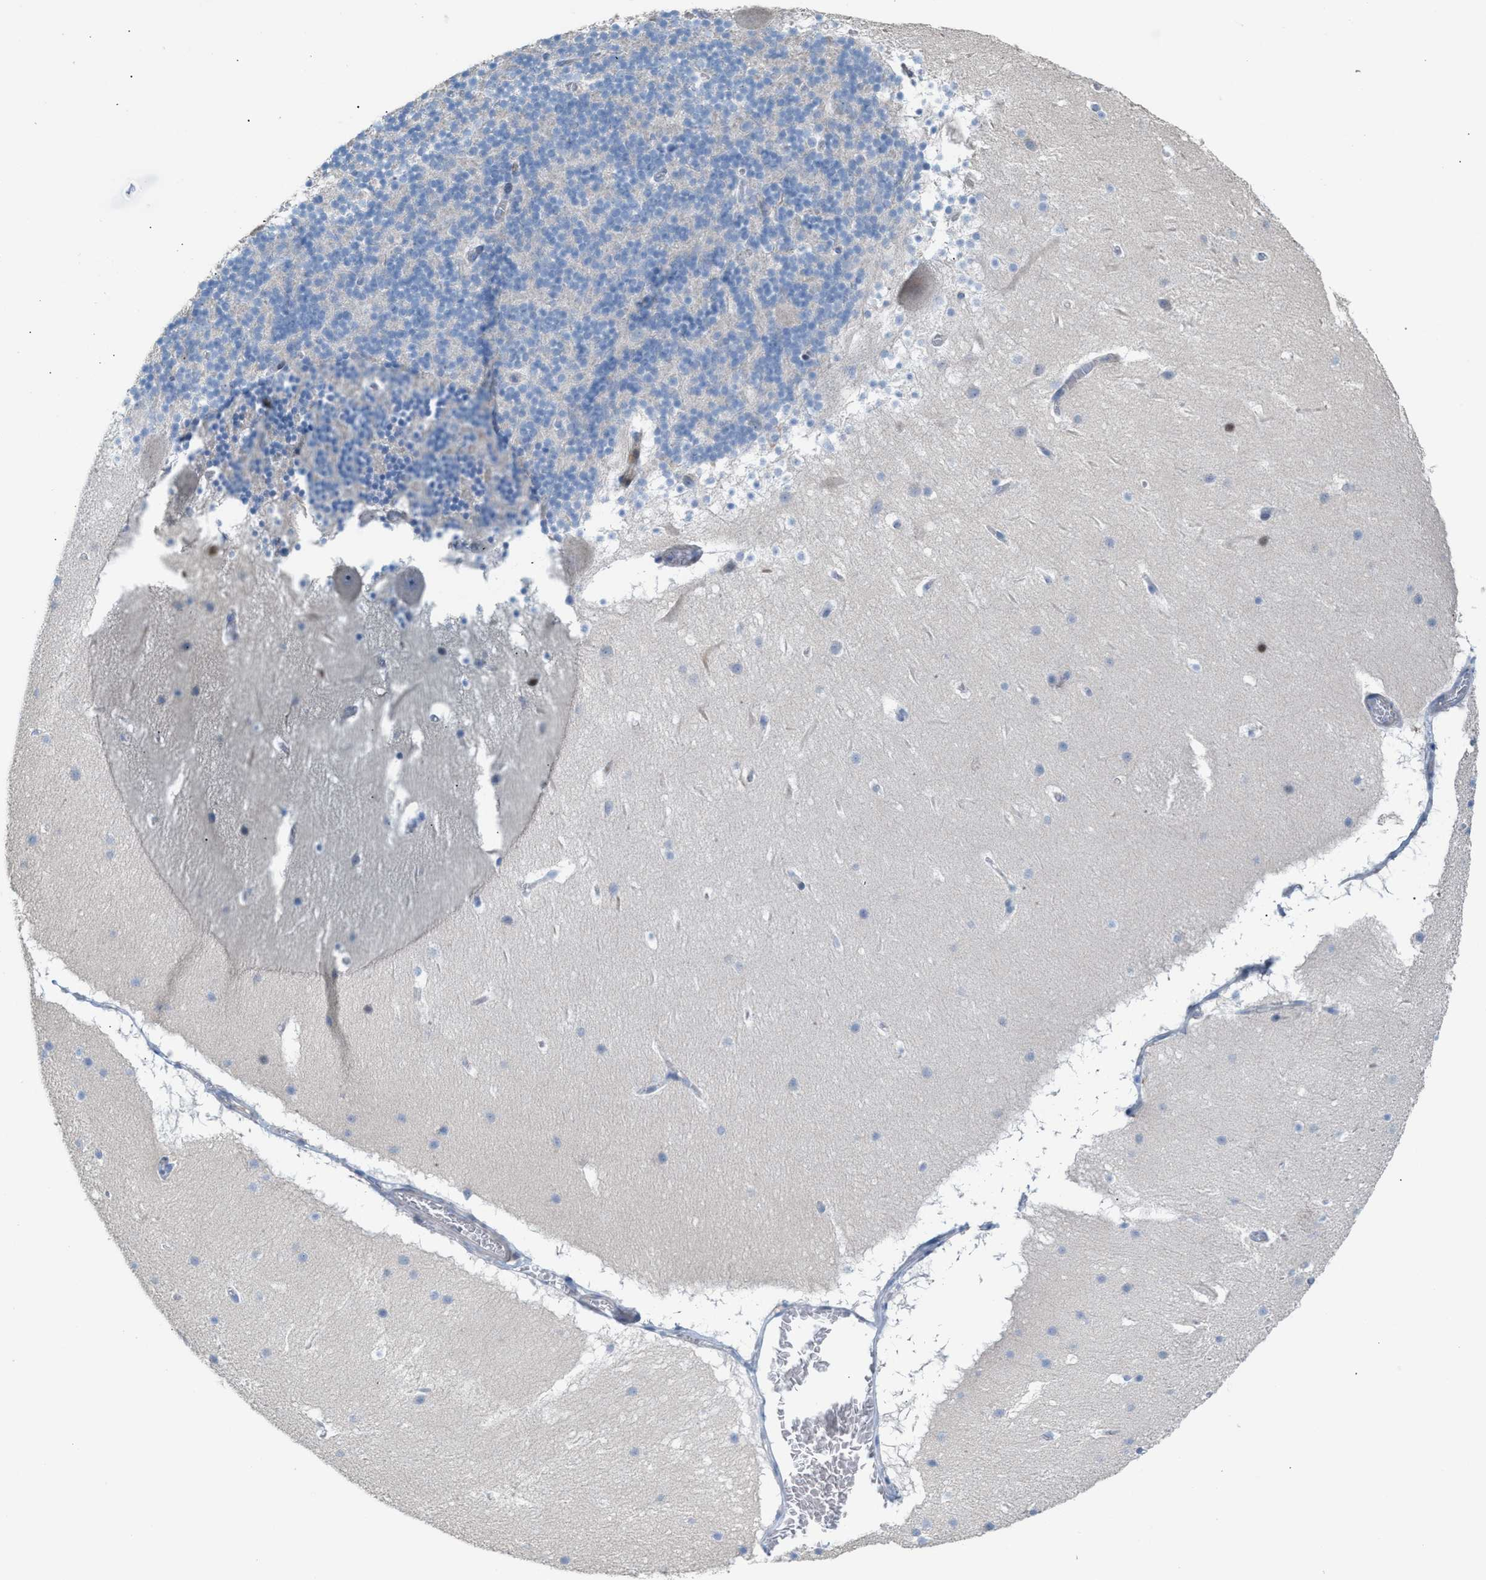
{"staining": {"intensity": "negative", "quantity": "none", "location": "none"}, "tissue": "cerebellum", "cell_type": "Cells in granular layer", "image_type": "normal", "snomed": [{"axis": "morphology", "description": "Normal tissue, NOS"}, {"axis": "topography", "description": "Cerebellum"}], "caption": "Immunohistochemistry micrograph of normal cerebellum: human cerebellum stained with DAB (3,3'-diaminobenzidine) reveals no significant protein staining in cells in granular layer.", "gene": "MPP3", "patient": {"sex": "male", "age": 45}}